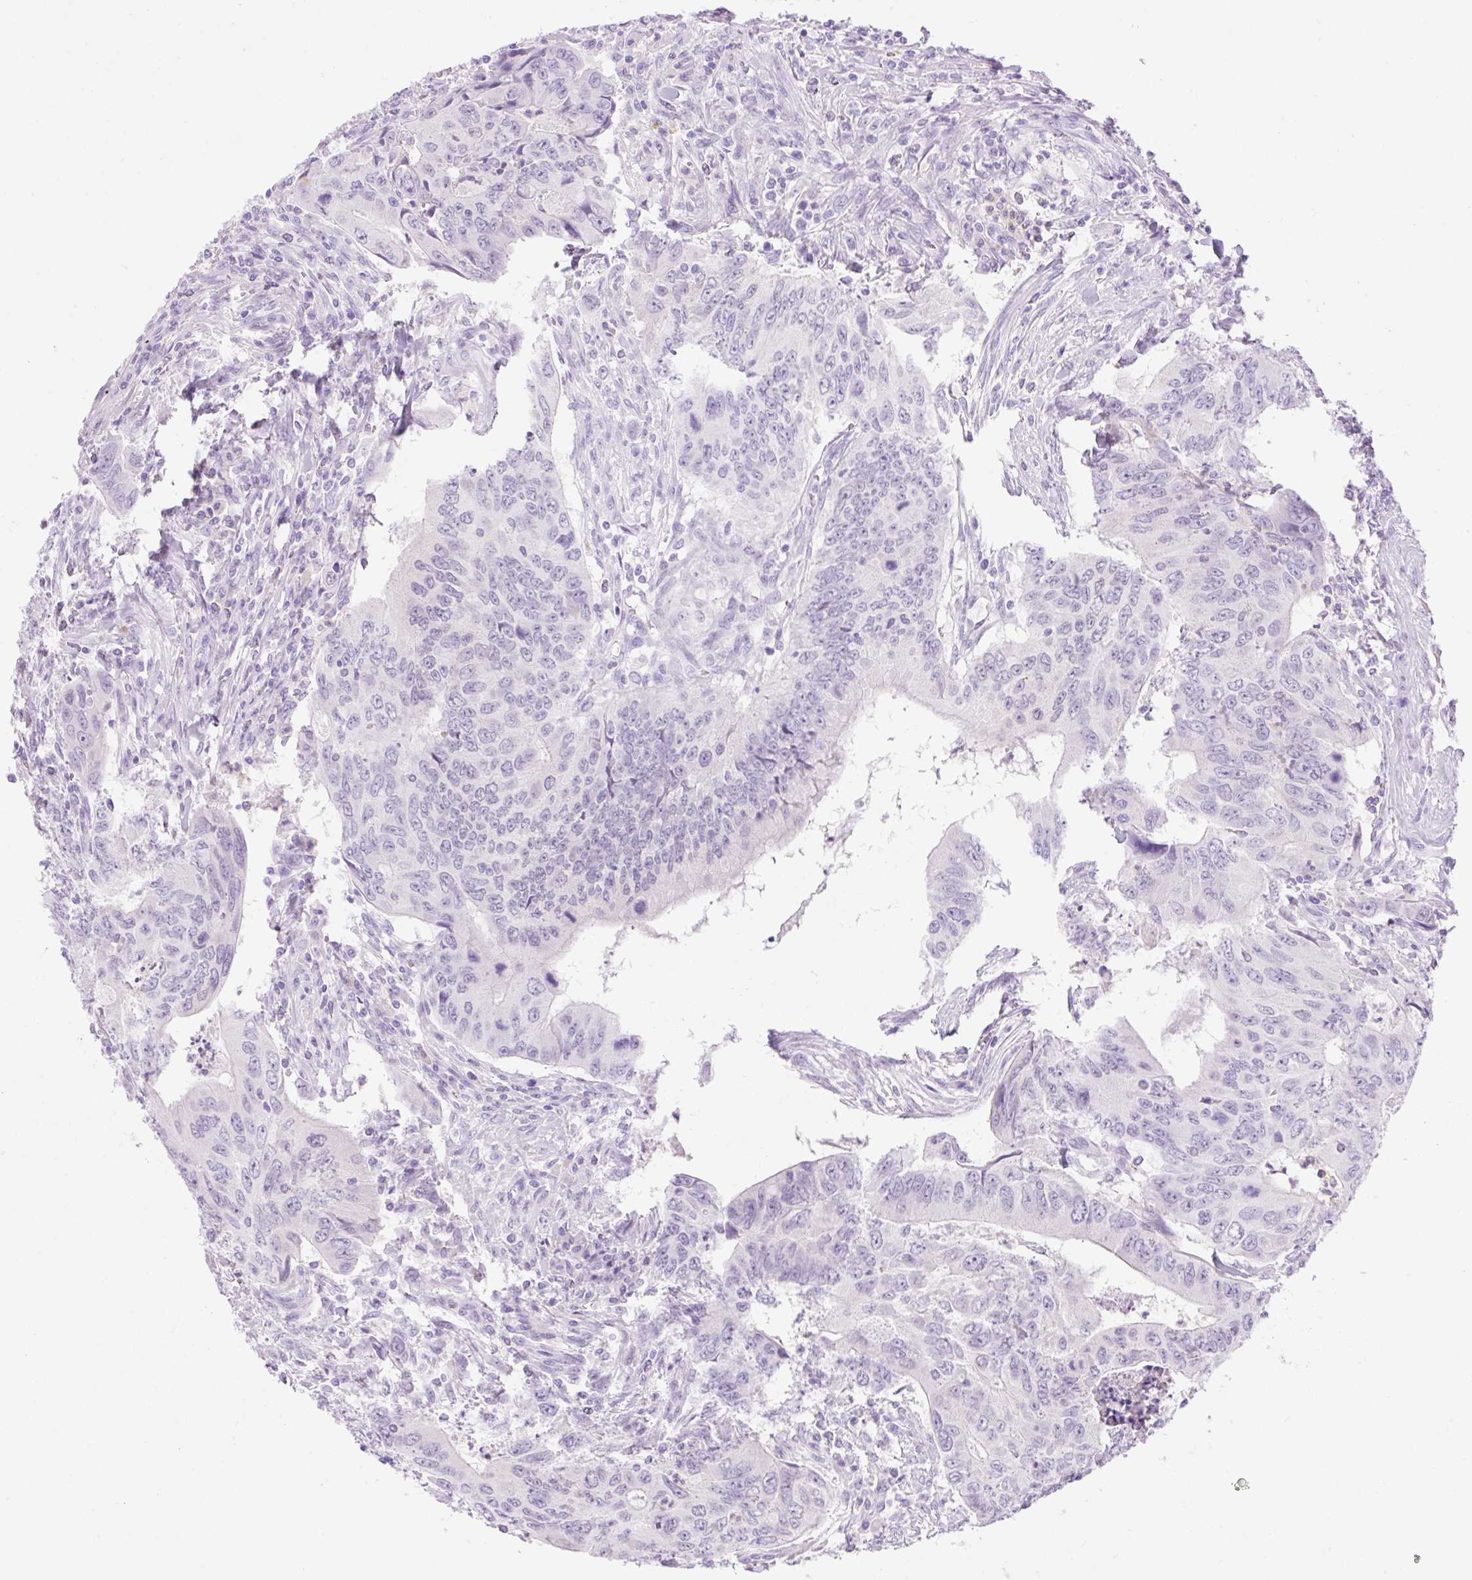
{"staining": {"intensity": "negative", "quantity": "none", "location": "none"}, "tissue": "colorectal cancer", "cell_type": "Tumor cells", "image_type": "cancer", "snomed": [{"axis": "morphology", "description": "Adenocarcinoma, NOS"}, {"axis": "topography", "description": "Colon"}], "caption": "The image shows no staining of tumor cells in colorectal cancer.", "gene": "SLC25A40", "patient": {"sex": "male", "age": 53}}